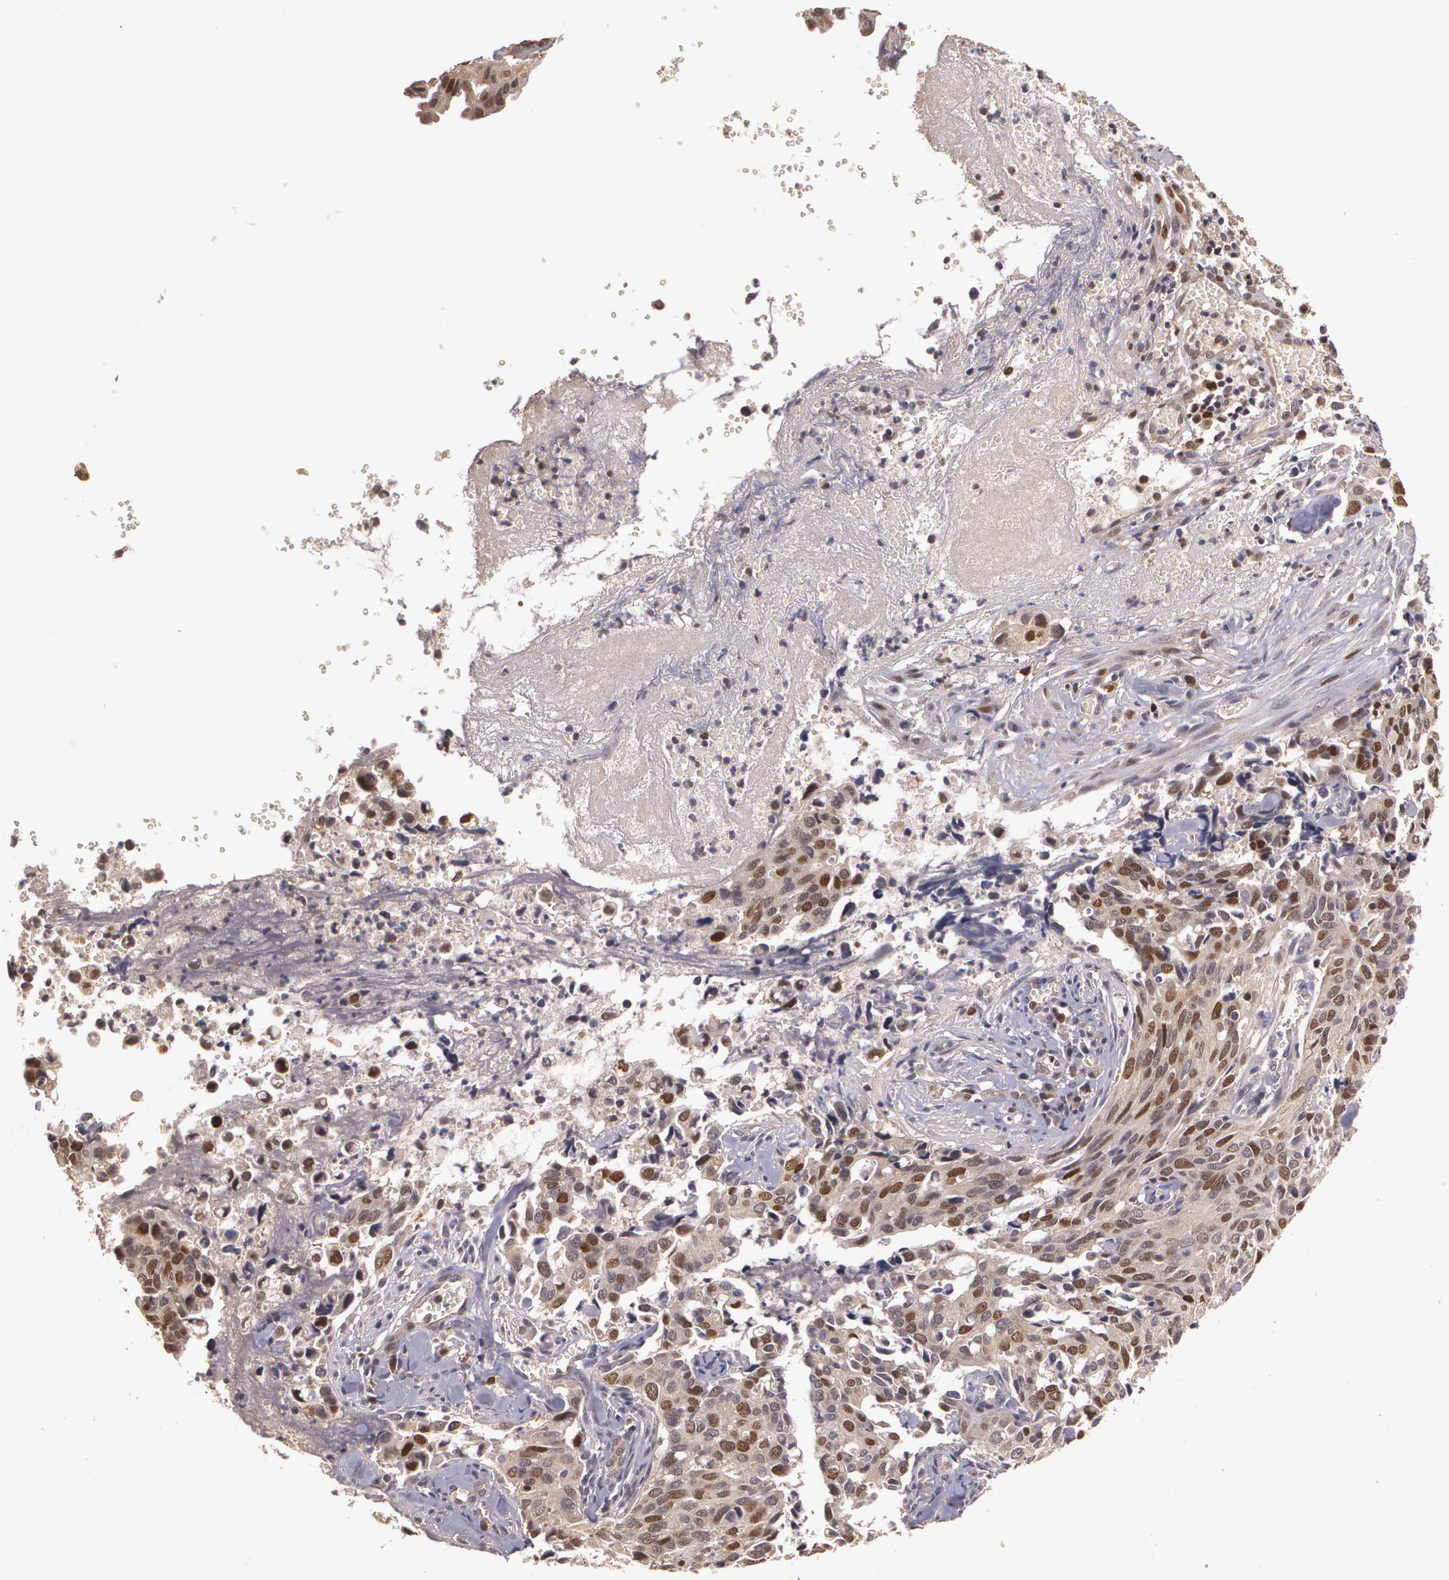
{"staining": {"intensity": "strong", "quantity": ">75%", "location": "cytoplasmic/membranous,nuclear"}, "tissue": "cervical cancer", "cell_type": "Tumor cells", "image_type": "cancer", "snomed": [{"axis": "morphology", "description": "Normal tissue, NOS"}, {"axis": "morphology", "description": "Squamous cell carcinoma, NOS"}, {"axis": "topography", "description": "Cervix"}], "caption": "Immunohistochemical staining of human cervical cancer (squamous cell carcinoma) reveals strong cytoplasmic/membranous and nuclear protein expression in about >75% of tumor cells.", "gene": "BRCA1", "patient": {"sex": "female", "age": 45}}